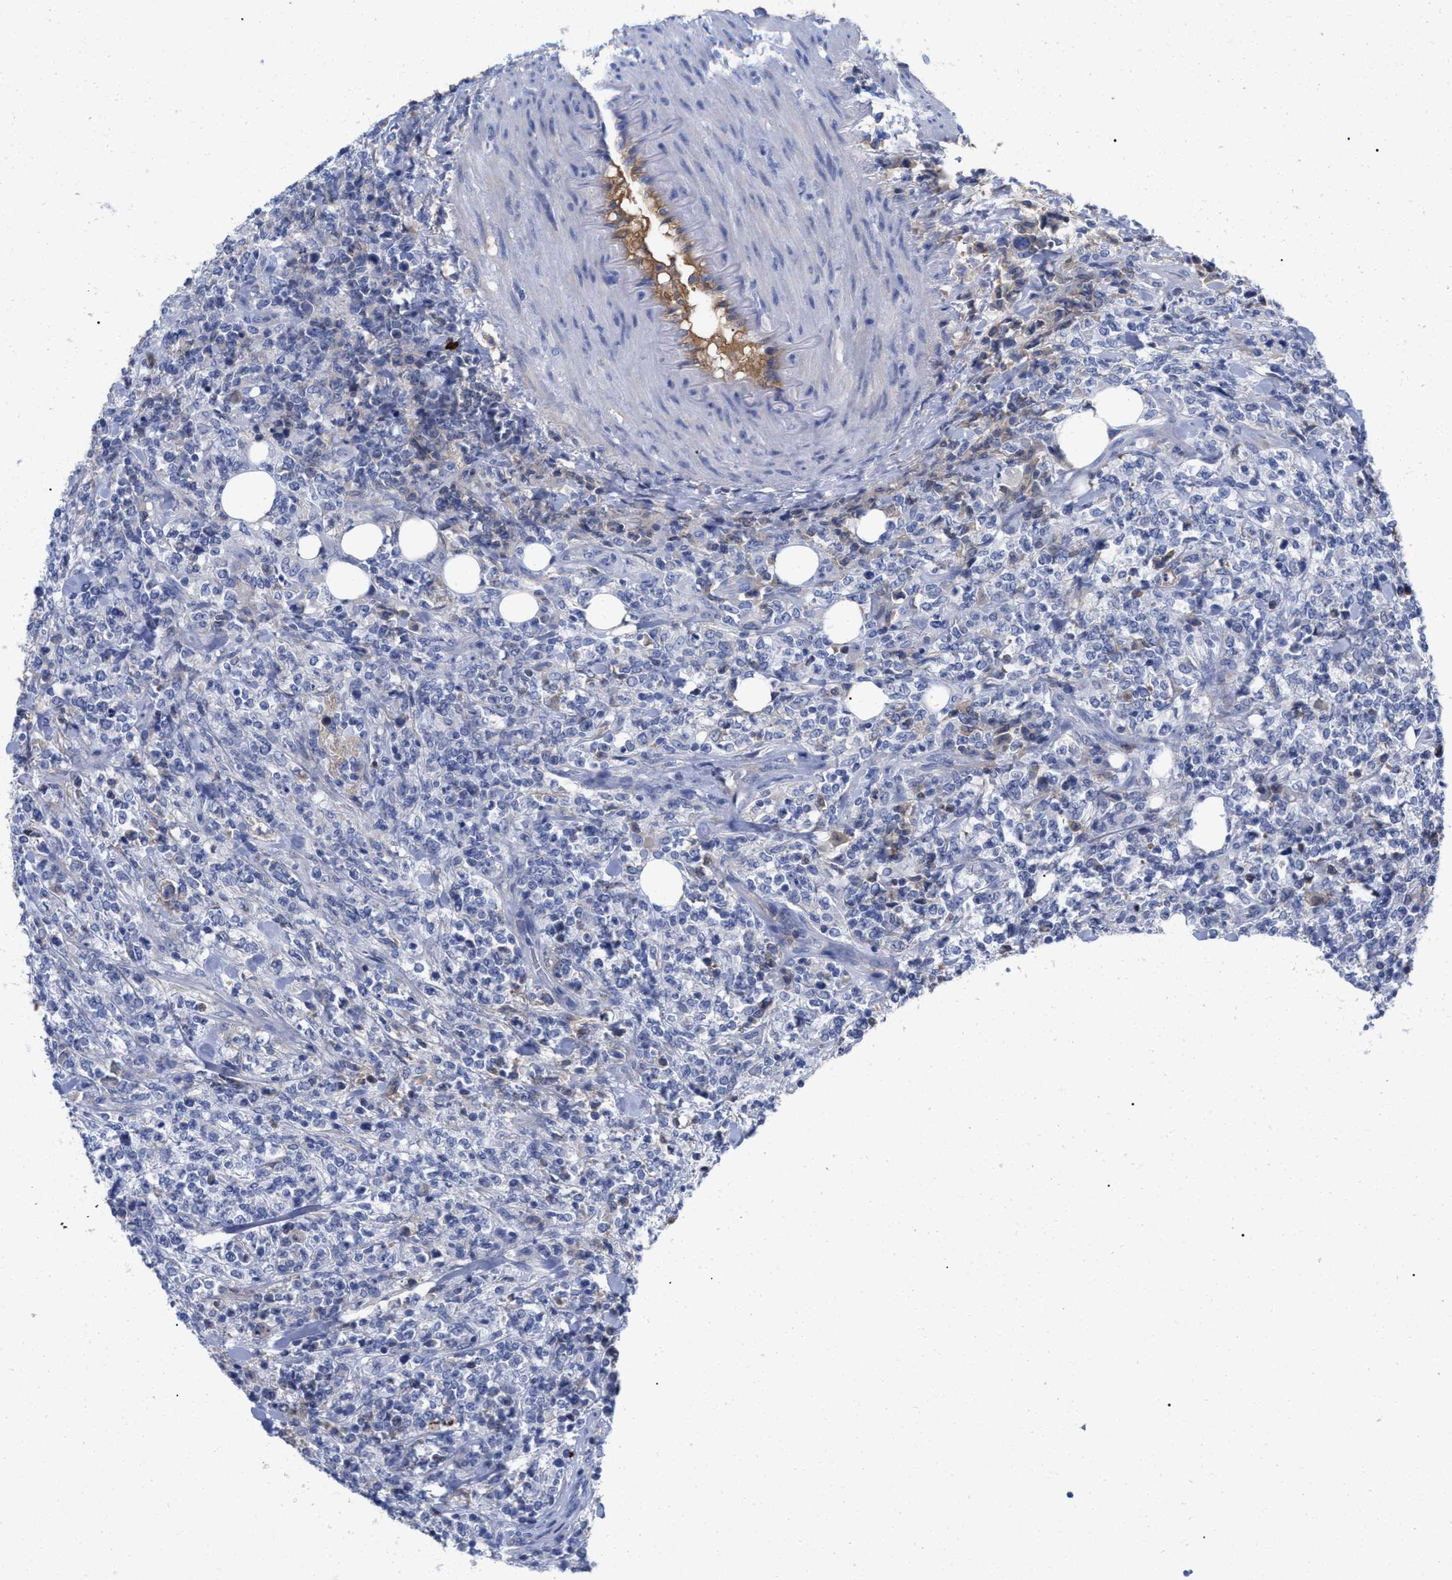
{"staining": {"intensity": "negative", "quantity": "none", "location": "none"}, "tissue": "lymphoma", "cell_type": "Tumor cells", "image_type": "cancer", "snomed": [{"axis": "morphology", "description": "Malignant lymphoma, non-Hodgkin's type, High grade"}, {"axis": "topography", "description": "Soft tissue"}], "caption": "Tumor cells show no significant staining in malignant lymphoma, non-Hodgkin's type (high-grade).", "gene": "IGHV5-51", "patient": {"sex": "male", "age": 18}}